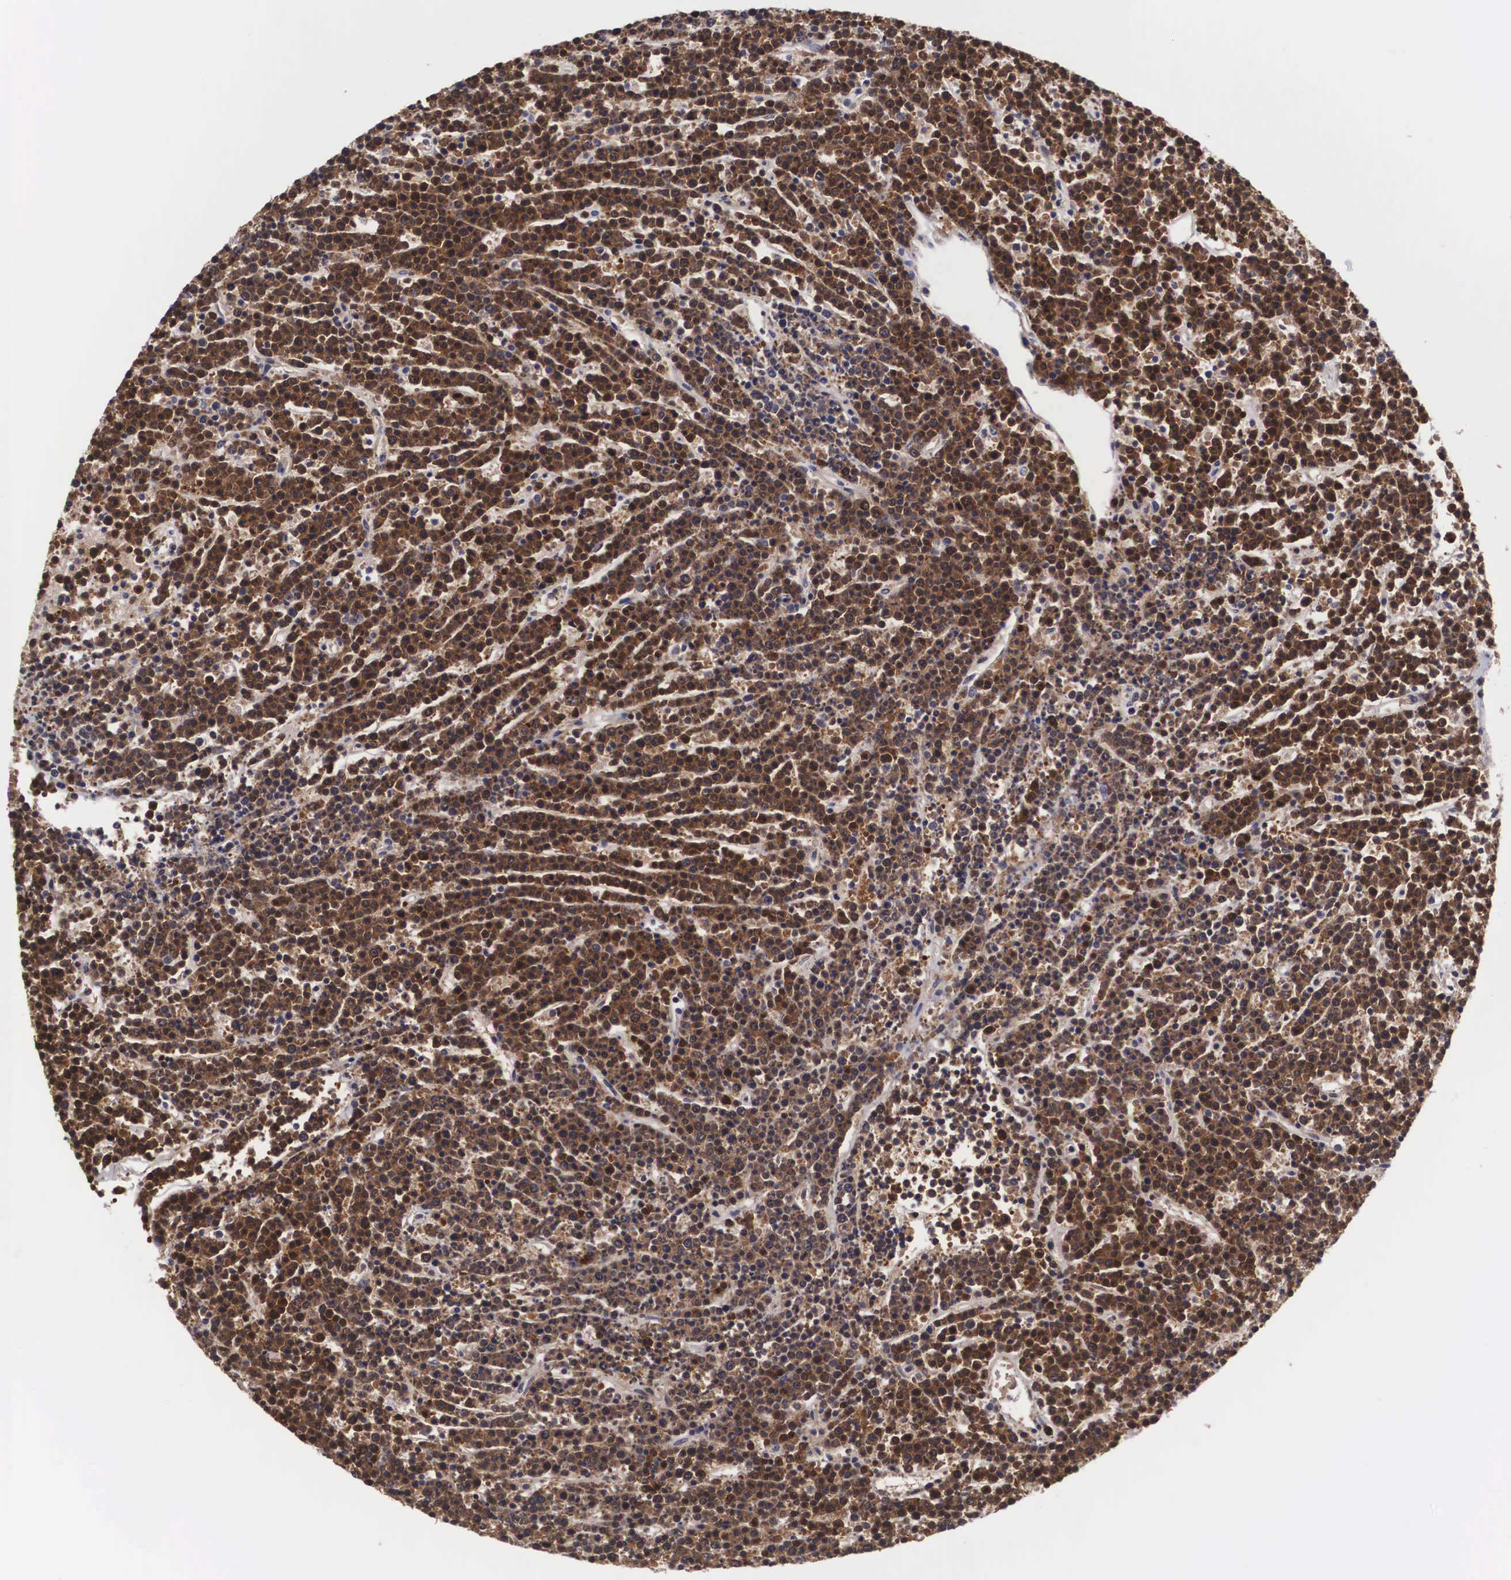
{"staining": {"intensity": "strong", "quantity": ">75%", "location": "cytoplasmic/membranous,nuclear"}, "tissue": "lymphoma", "cell_type": "Tumor cells", "image_type": "cancer", "snomed": [{"axis": "morphology", "description": "Malignant lymphoma, non-Hodgkin's type, High grade"}, {"axis": "topography", "description": "Ovary"}], "caption": "Immunohistochemical staining of human malignant lymphoma, non-Hodgkin's type (high-grade) displays high levels of strong cytoplasmic/membranous and nuclear expression in about >75% of tumor cells.", "gene": "ADSL", "patient": {"sex": "female", "age": 56}}